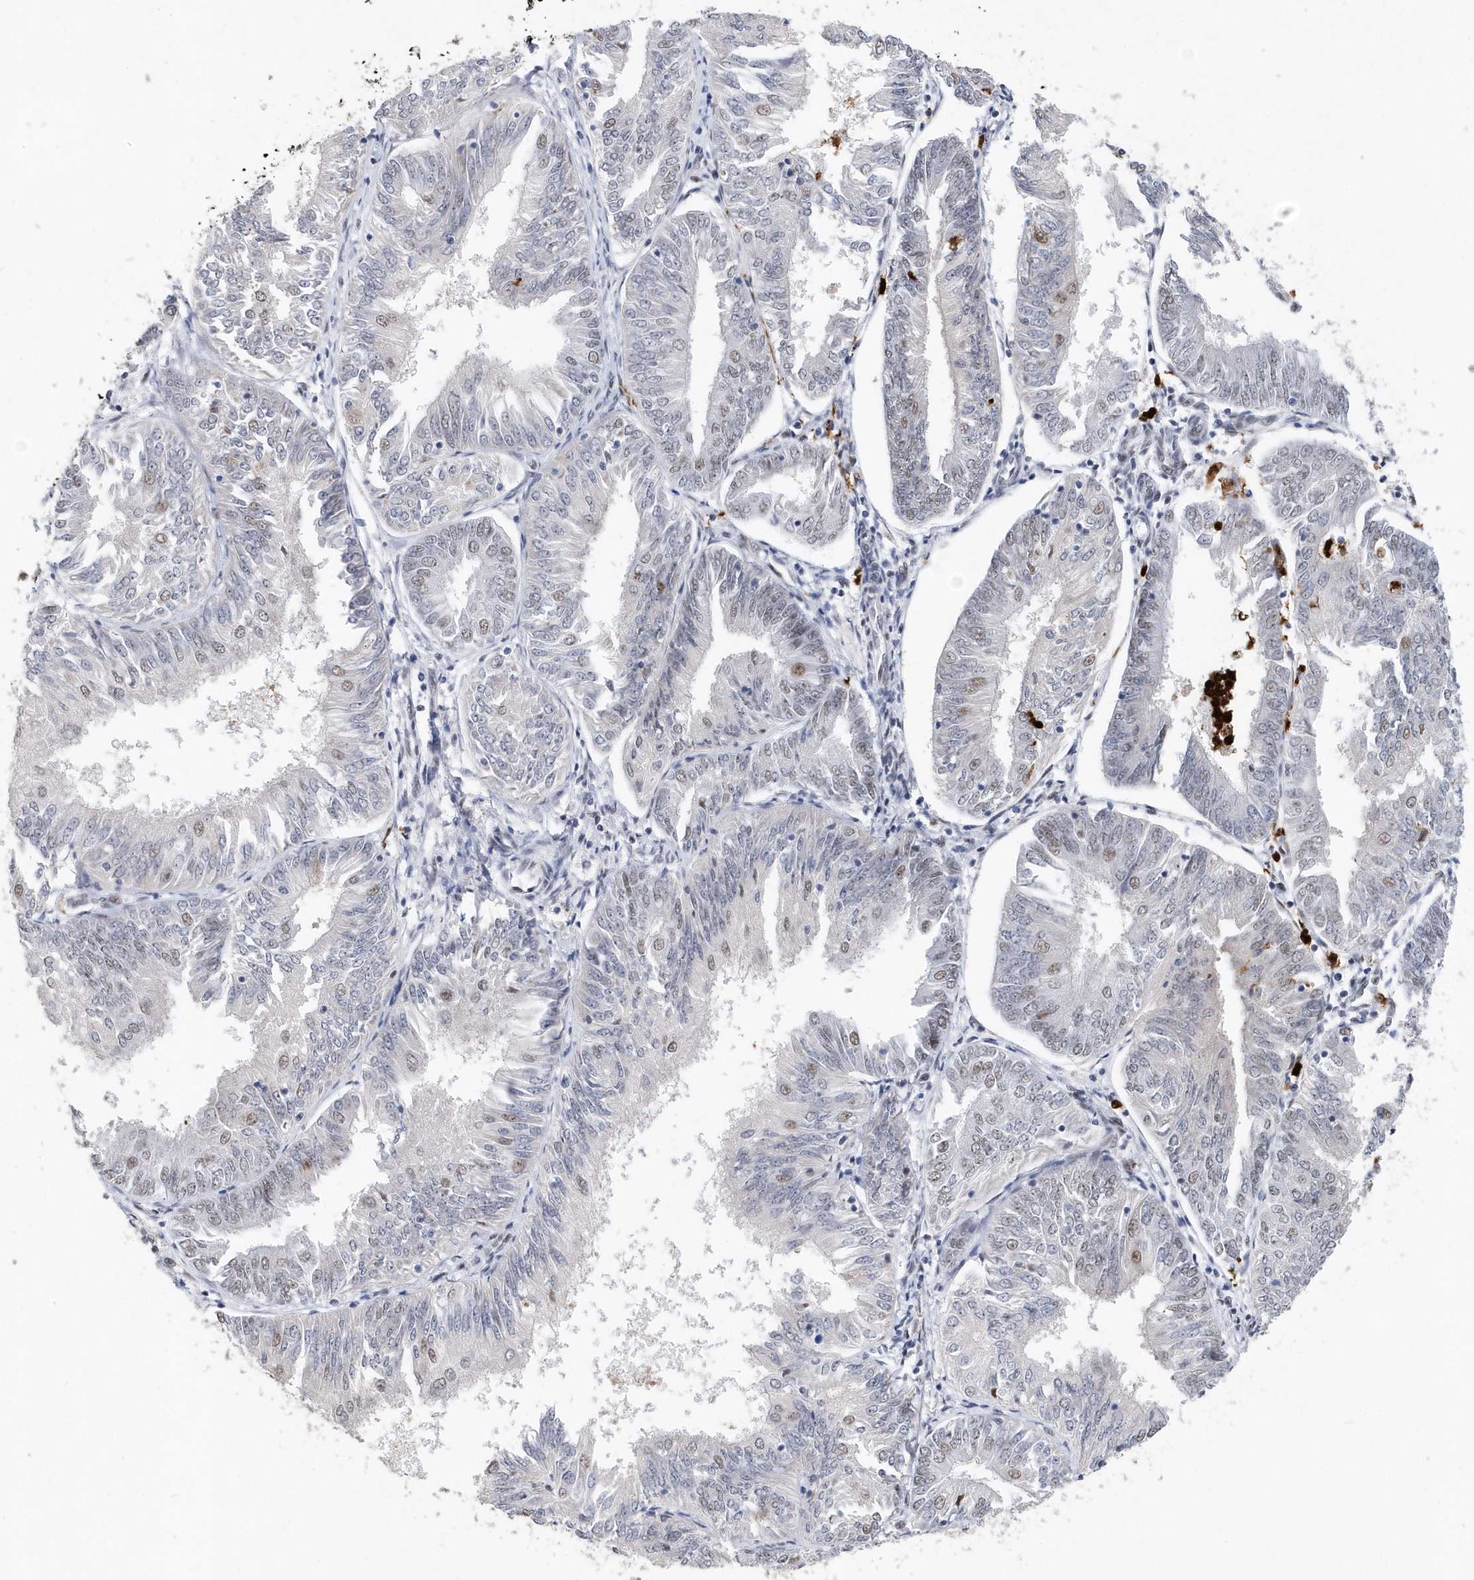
{"staining": {"intensity": "weak", "quantity": "<25%", "location": "nuclear"}, "tissue": "endometrial cancer", "cell_type": "Tumor cells", "image_type": "cancer", "snomed": [{"axis": "morphology", "description": "Adenocarcinoma, NOS"}, {"axis": "topography", "description": "Endometrium"}], "caption": "Tumor cells show no significant staining in endometrial cancer (adenocarcinoma).", "gene": "RPP30", "patient": {"sex": "female", "age": 58}}